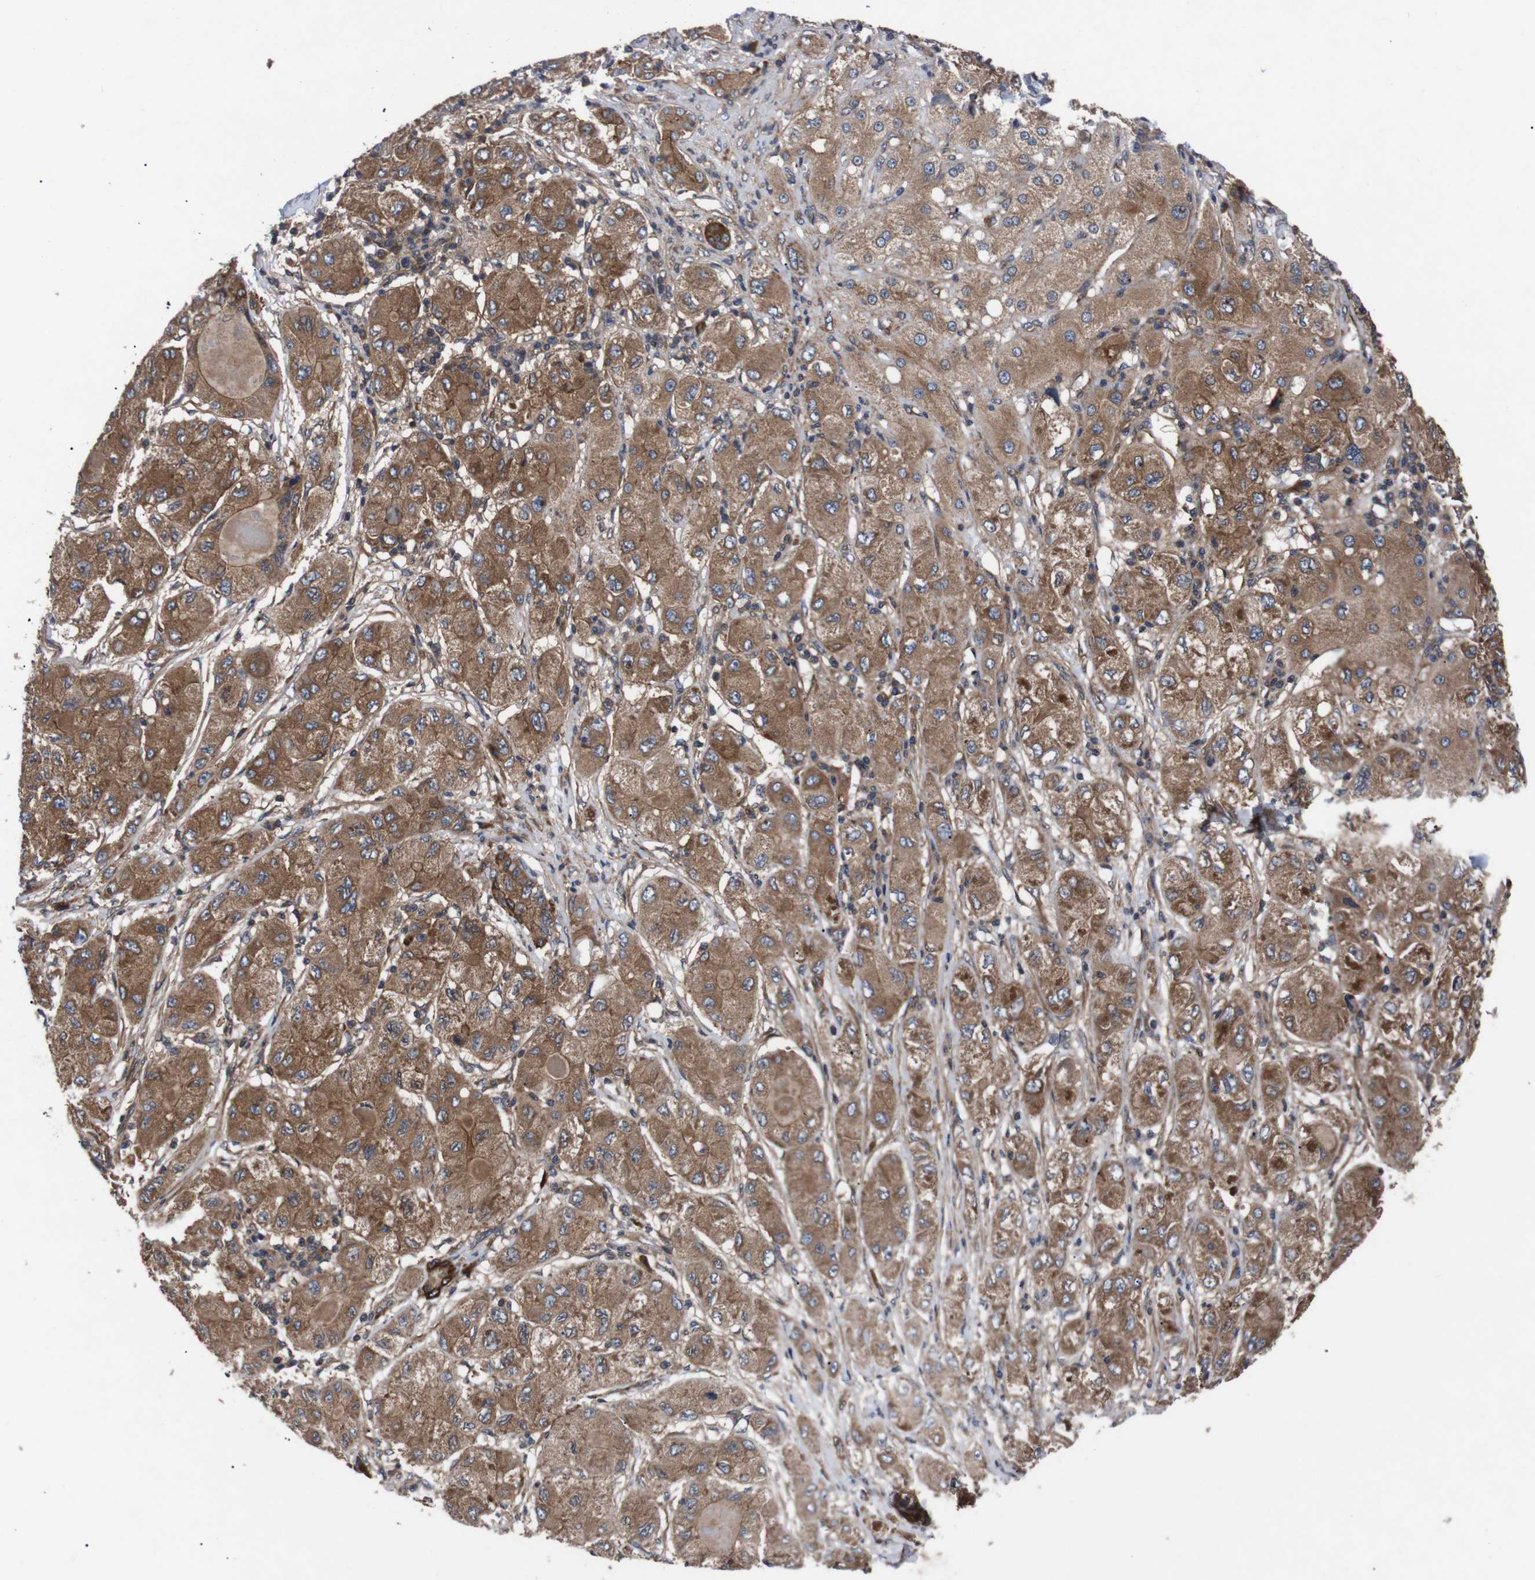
{"staining": {"intensity": "moderate", "quantity": ">75%", "location": "cytoplasmic/membranous"}, "tissue": "liver cancer", "cell_type": "Tumor cells", "image_type": "cancer", "snomed": [{"axis": "morphology", "description": "Carcinoma, Hepatocellular, NOS"}, {"axis": "topography", "description": "Liver"}], "caption": "A micrograph of liver hepatocellular carcinoma stained for a protein shows moderate cytoplasmic/membranous brown staining in tumor cells.", "gene": "PAWR", "patient": {"sex": "male", "age": 80}}